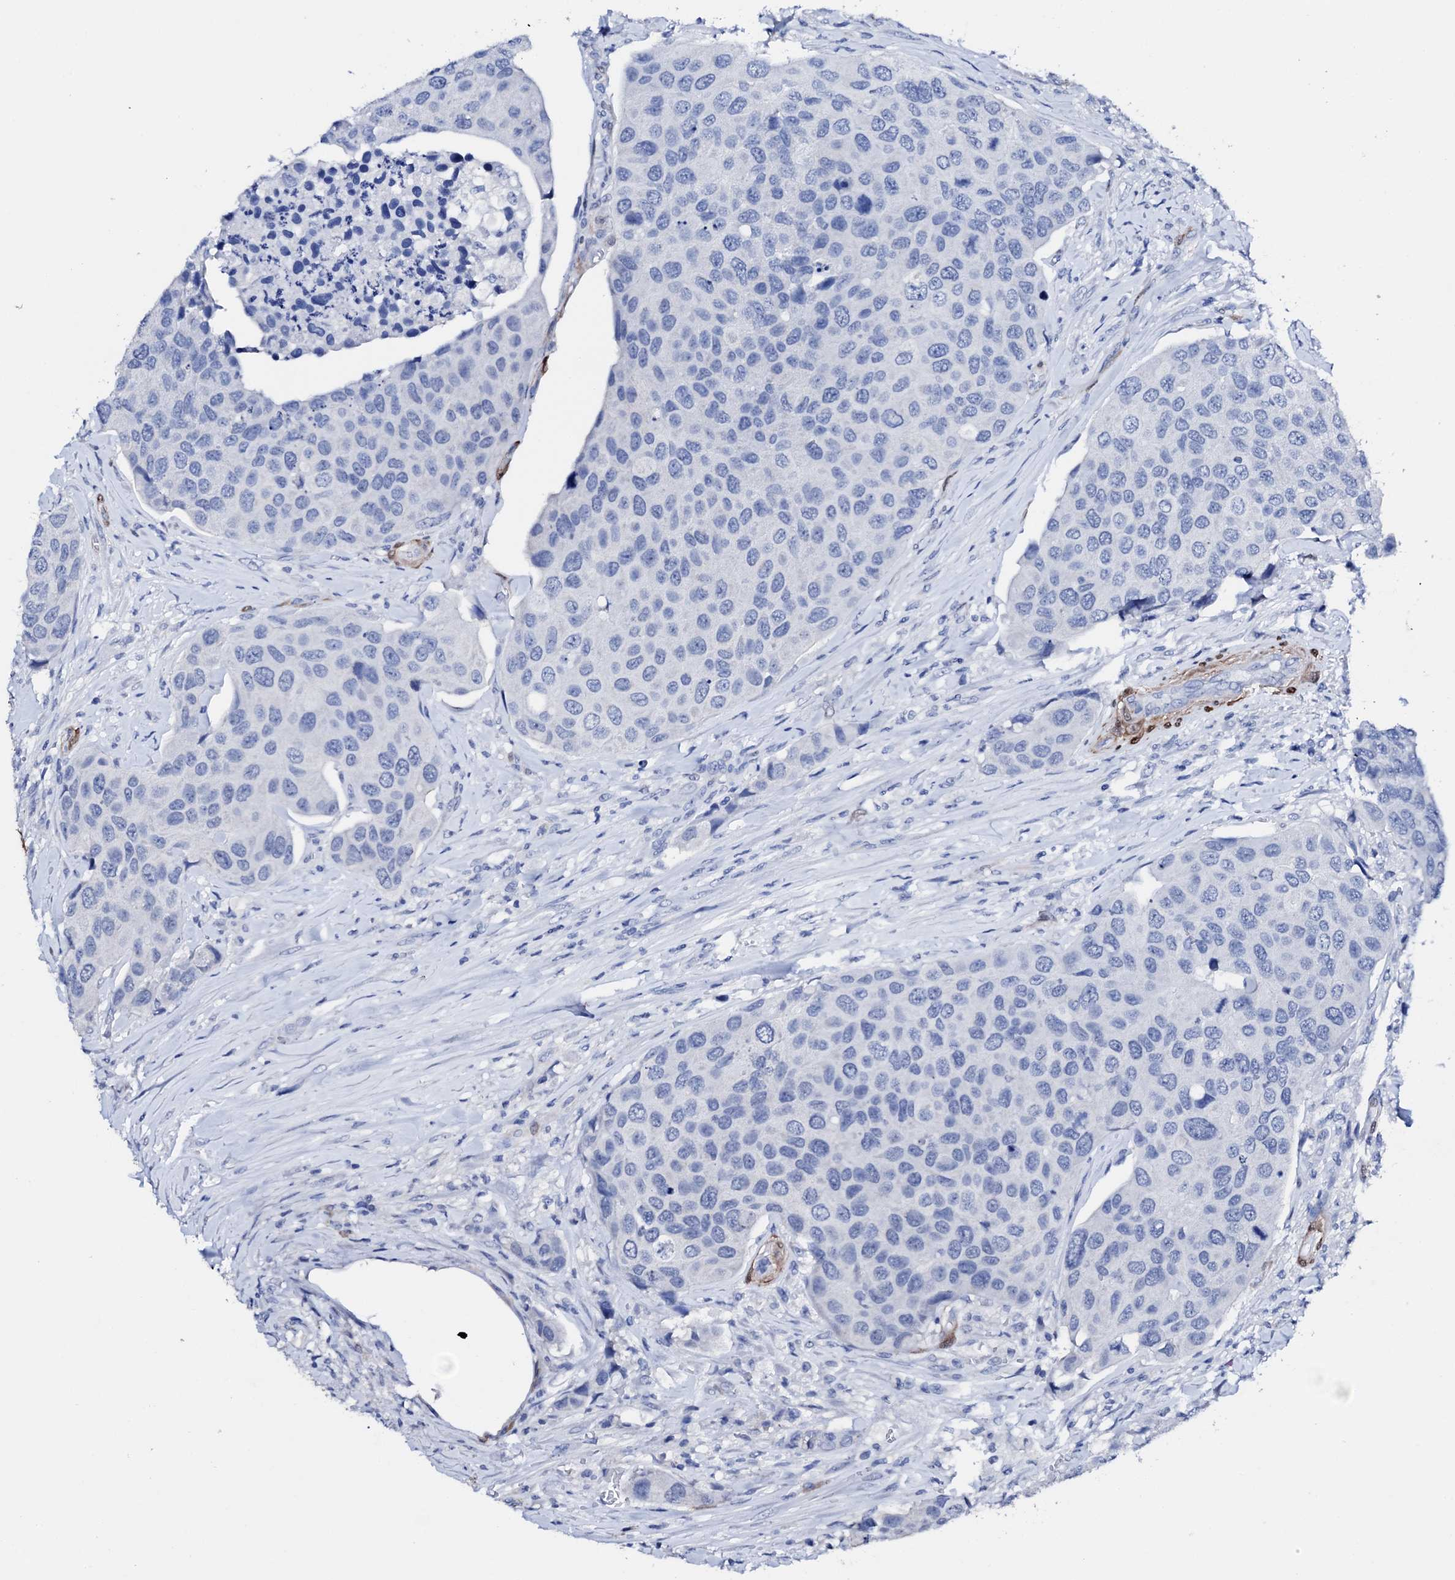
{"staining": {"intensity": "negative", "quantity": "none", "location": "none"}, "tissue": "urothelial cancer", "cell_type": "Tumor cells", "image_type": "cancer", "snomed": [{"axis": "morphology", "description": "Urothelial carcinoma, High grade"}, {"axis": "topography", "description": "Urinary bladder"}], "caption": "A high-resolution photomicrograph shows immunohistochemistry staining of urothelial cancer, which displays no significant expression in tumor cells.", "gene": "NRIP2", "patient": {"sex": "male", "age": 74}}